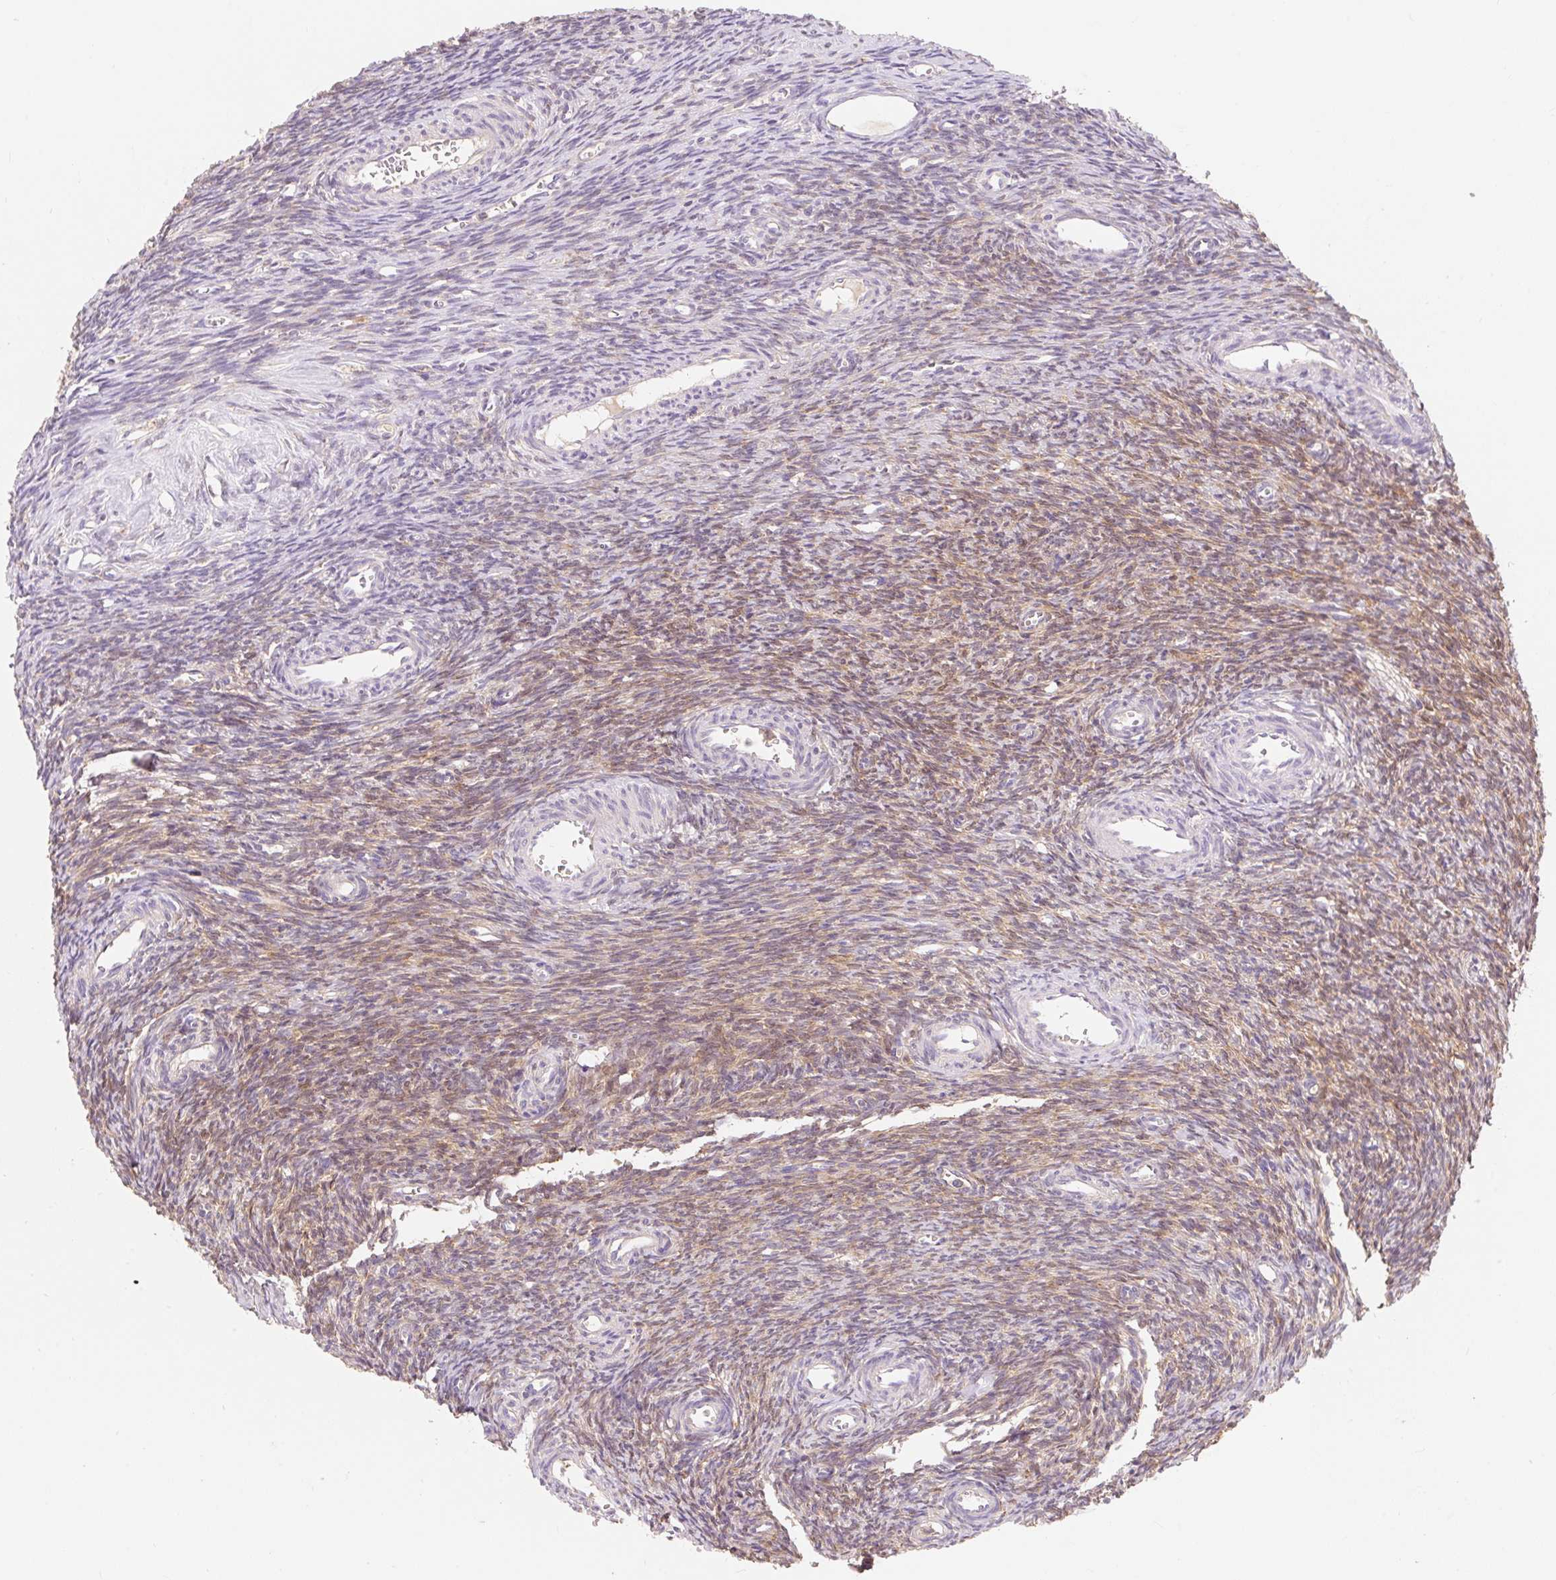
{"staining": {"intensity": "moderate", "quantity": ">75%", "location": "cytoplasmic/membranous"}, "tissue": "ovary", "cell_type": "Ovarian stroma cells", "image_type": "normal", "snomed": [{"axis": "morphology", "description": "Normal tissue, NOS"}, {"axis": "topography", "description": "Ovary"}], "caption": "Immunohistochemistry staining of benign ovary, which exhibits medium levels of moderate cytoplasmic/membranous positivity in about >75% of ovarian stroma cells indicating moderate cytoplasmic/membranous protein staining. The staining was performed using DAB (brown) for protein detection and nuclei were counterstained in hematoxylin (blue).", "gene": "DHX35", "patient": {"sex": "female", "age": 39}}